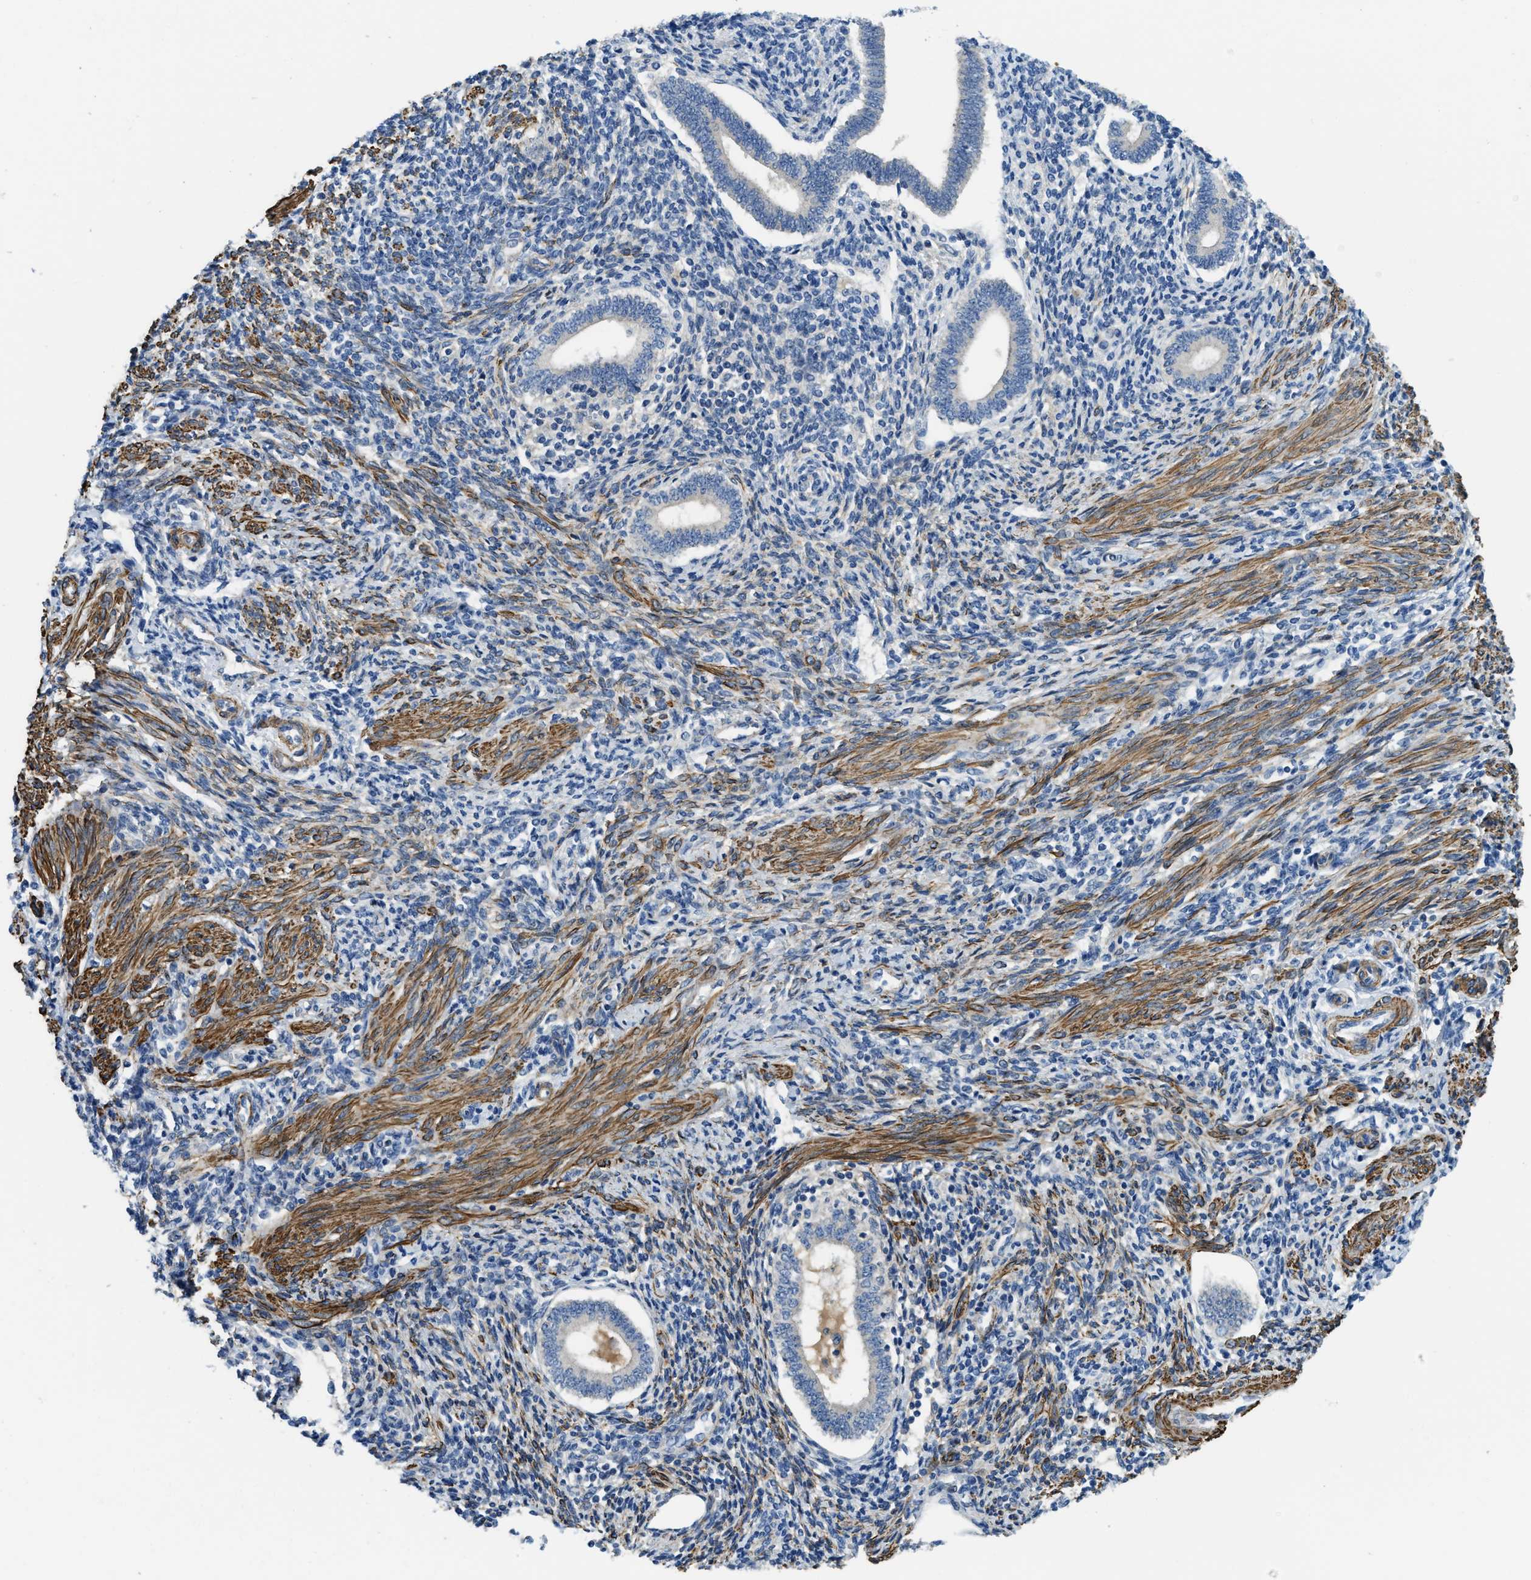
{"staining": {"intensity": "weak", "quantity": "<25%", "location": "cytoplasmic/membranous"}, "tissue": "endometrium", "cell_type": "Cells in endometrial stroma", "image_type": "normal", "snomed": [{"axis": "morphology", "description": "Normal tissue, NOS"}, {"axis": "topography", "description": "Endometrium"}], "caption": "Protein analysis of normal endometrium shows no significant expression in cells in endometrial stroma.", "gene": "BMPR1A", "patient": {"sex": "female", "age": 42}}